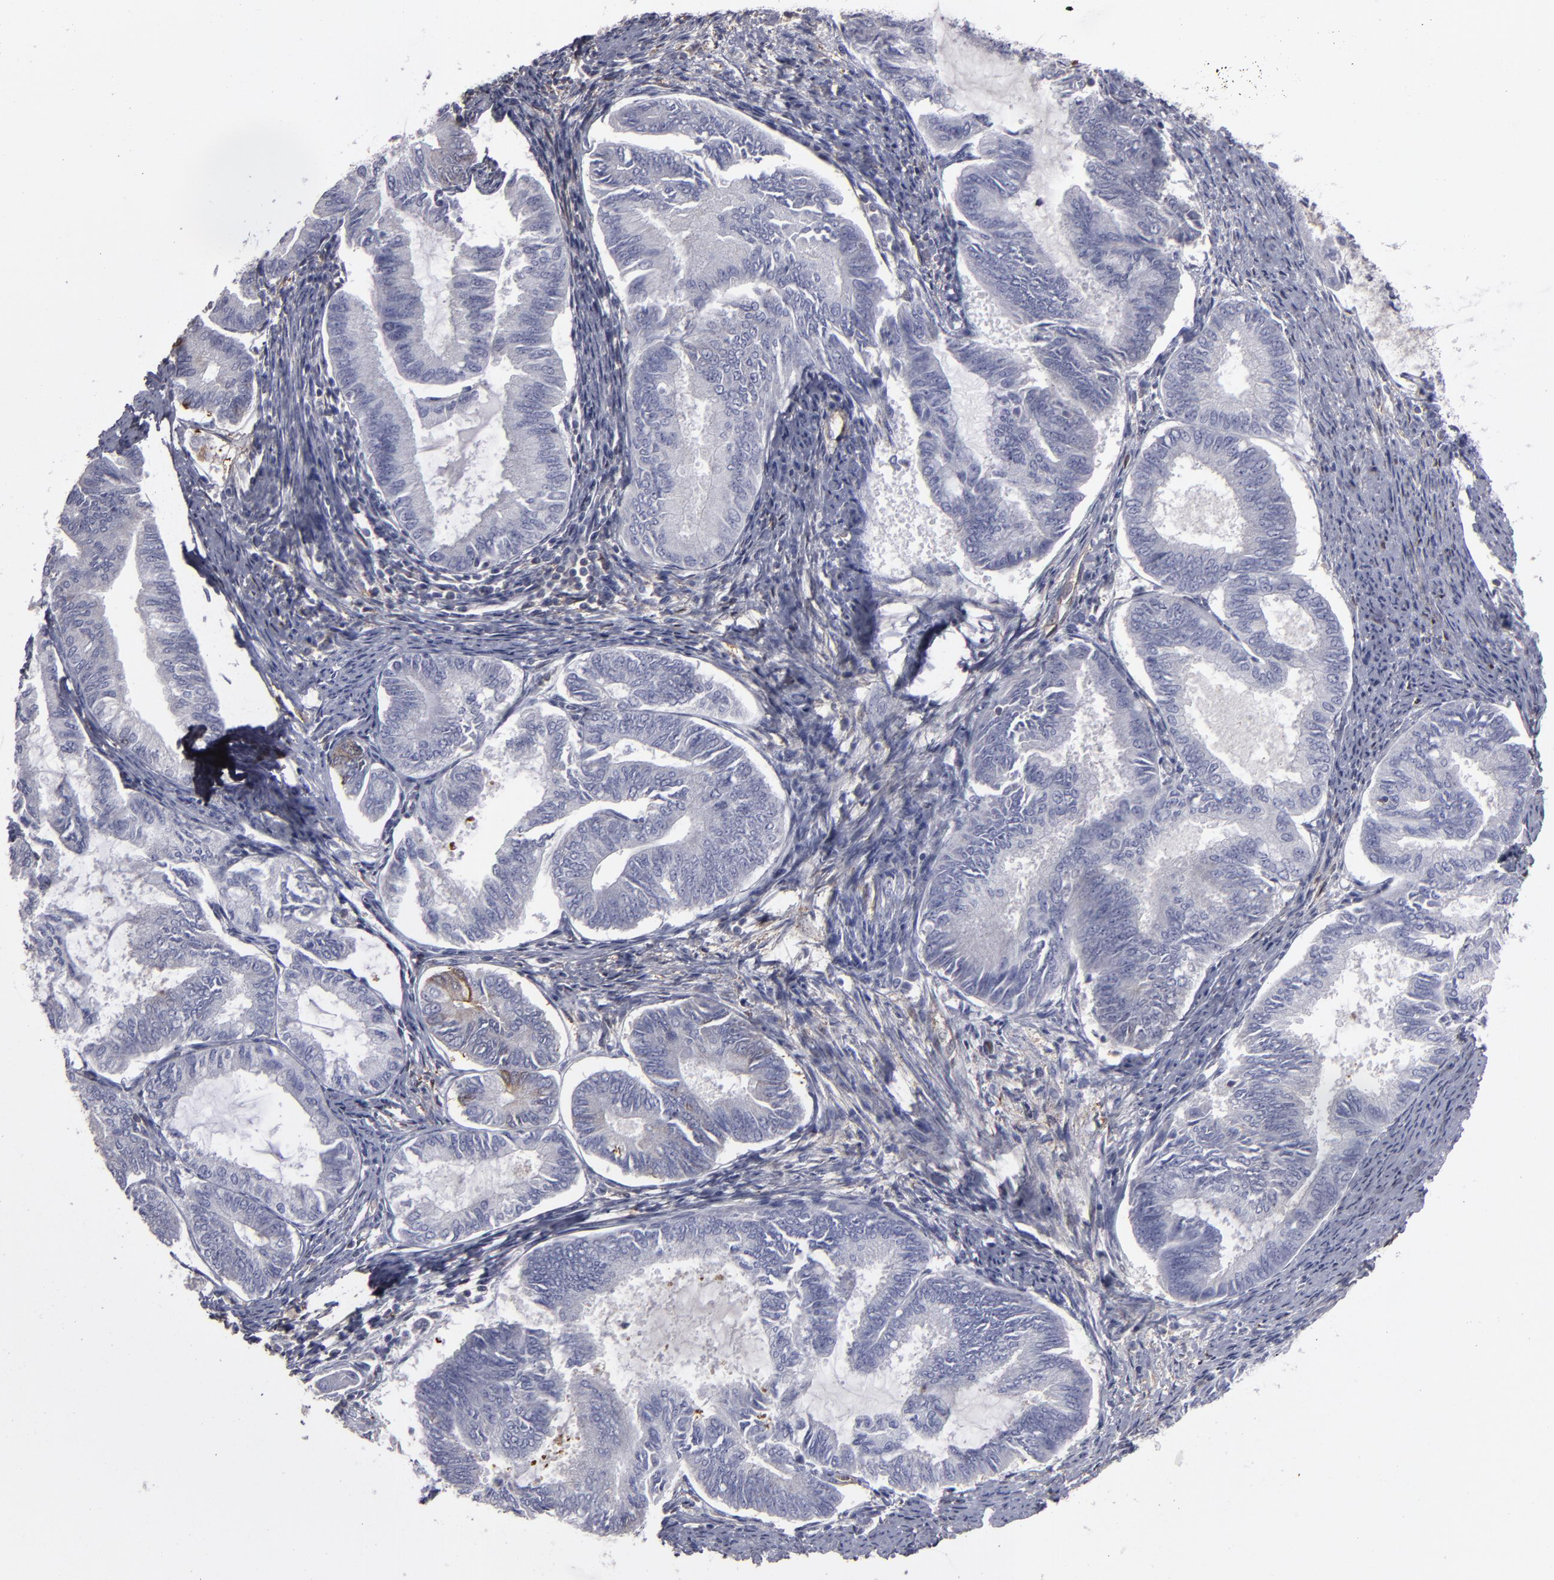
{"staining": {"intensity": "negative", "quantity": "none", "location": "none"}, "tissue": "endometrial cancer", "cell_type": "Tumor cells", "image_type": "cancer", "snomed": [{"axis": "morphology", "description": "Adenocarcinoma, NOS"}, {"axis": "topography", "description": "Endometrium"}], "caption": "Tumor cells are negative for brown protein staining in endometrial cancer (adenocarcinoma).", "gene": "SEMA3G", "patient": {"sex": "female", "age": 86}}